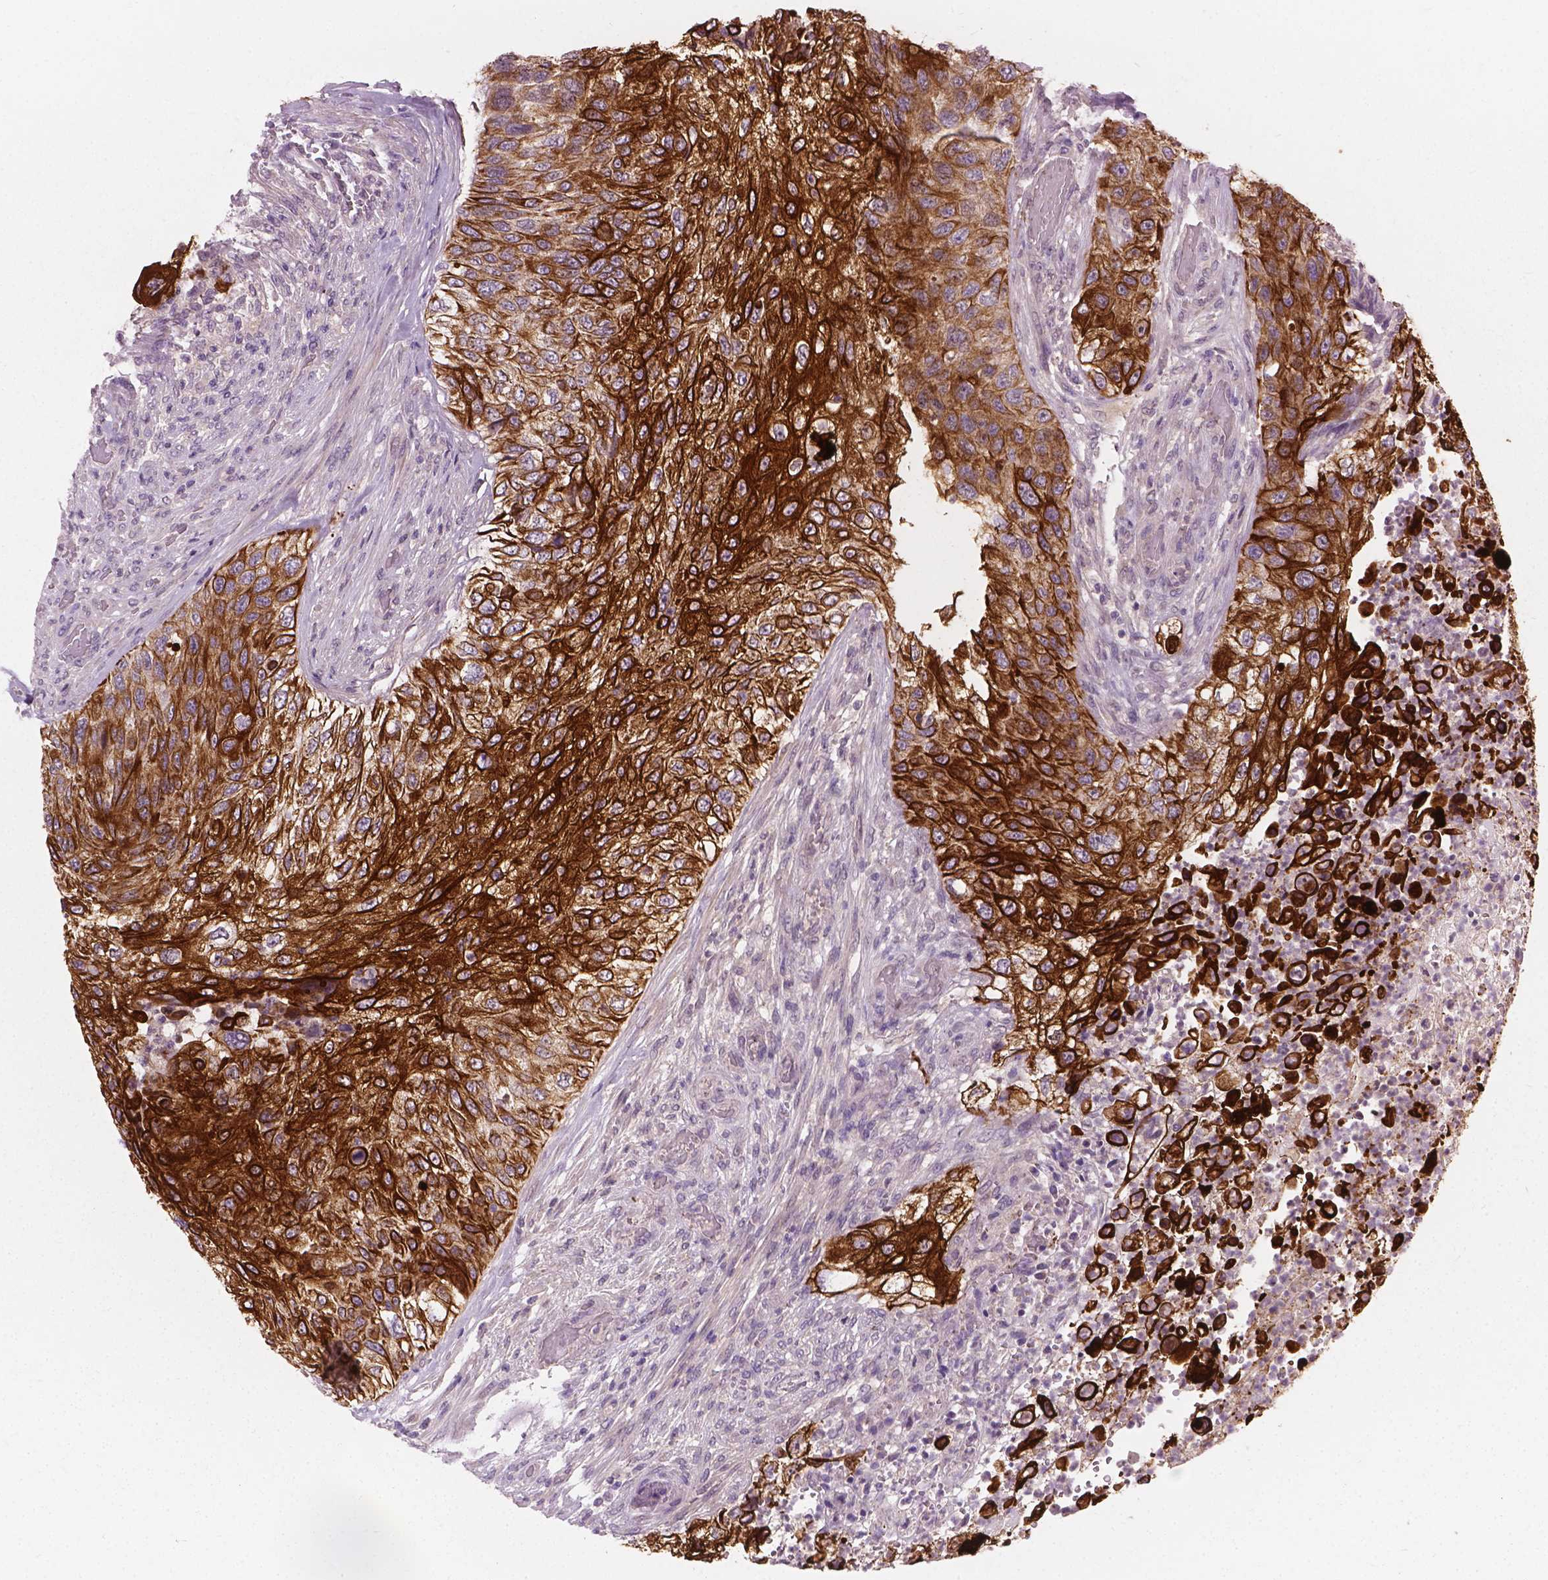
{"staining": {"intensity": "strong", "quantity": "25%-75%", "location": "cytoplasmic/membranous"}, "tissue": "urothelial cancer", "cell_type": "Tumor cells", "image_type": "cancer", "snomed": [{"axis": "morphology", "description": "Urothelial carcinoma, High grade"}, {"axis": "topography", "description": "Urinary bladder"}], "caption": "Approximately 25%-75% of tumor cells in urothelial cancer demonstrate strong cytoplasmic/membranous protein positivity as visualized by brown immunohistochemical staining.", "gene": "KRT17", "patient": {"sex": "female", "age": 60}}